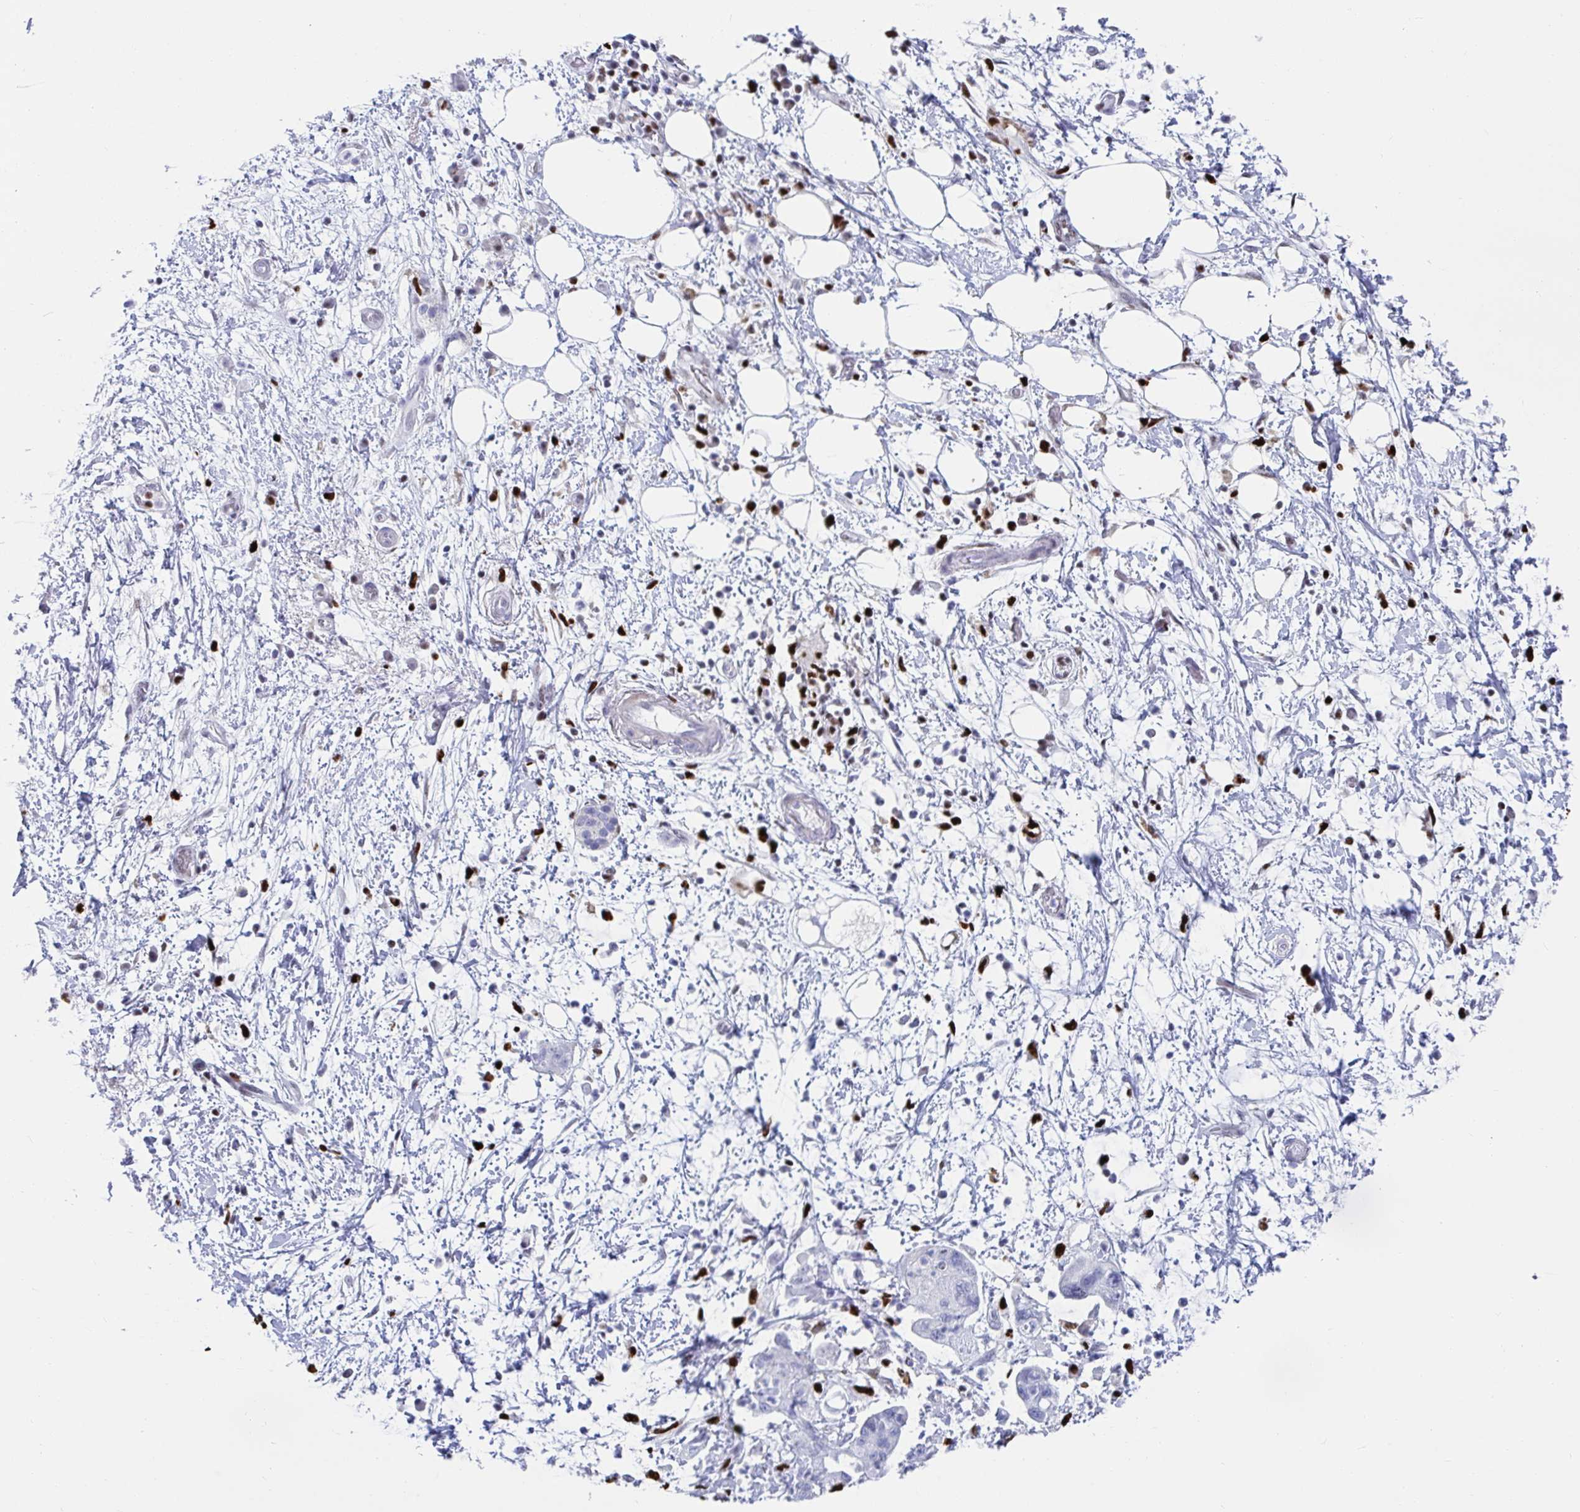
{"staining": {"intensity": "negative", "quantity": "none", "location": "none"}, "tissue": "pancreatic cancer", "cell_type": "Tumor cells", "image_type": "cancer", "snomed": [{"axis": "morphology", "description": "Adenocarcinoma, NOS"}, {"axis": "topography", "description": "Pancreas"}], "caption": "Tumor cells show no significant expression in pancreatic adenocarcinoma.", "gene": "ZNF586", "patient": {"sex": "female", "age": 73}}